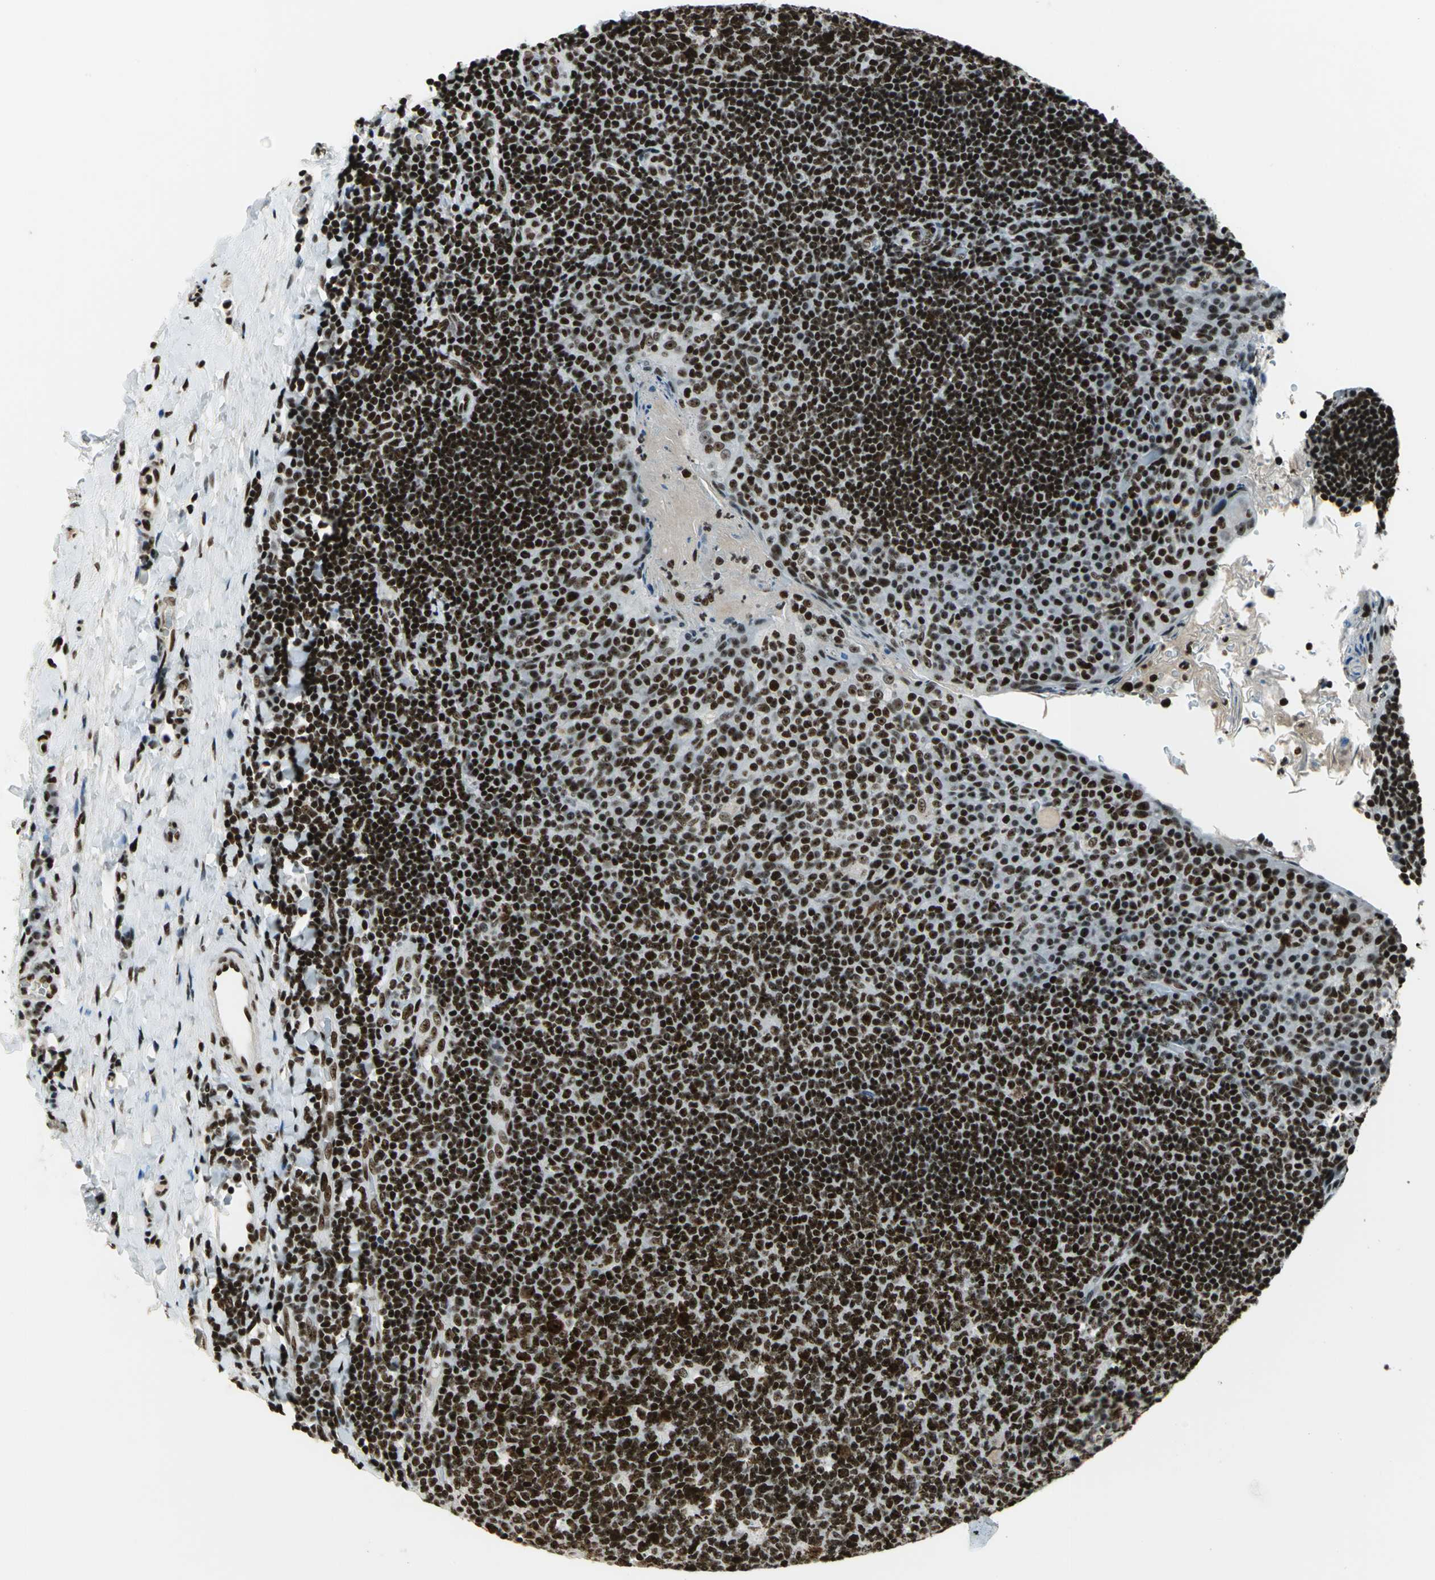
{"staining": {"intensity": "strong", "quantity": ">75%", "location": "nuclear"}, "tissue": "tonsil", "cell_type": "Germinal center cells", "image_type": "normal", "snomed": [{"axis": "morphology", "description": "Normal tissue, NOS"}, {"axis": "topography", "description": "Tonsil"}], "caption": "A brown stain shows strong nuclear staining of a protein in germinal center cells of benign human tonsil.", "gene": "UBTF", "patient": {"sex": "male", "age": 17}}